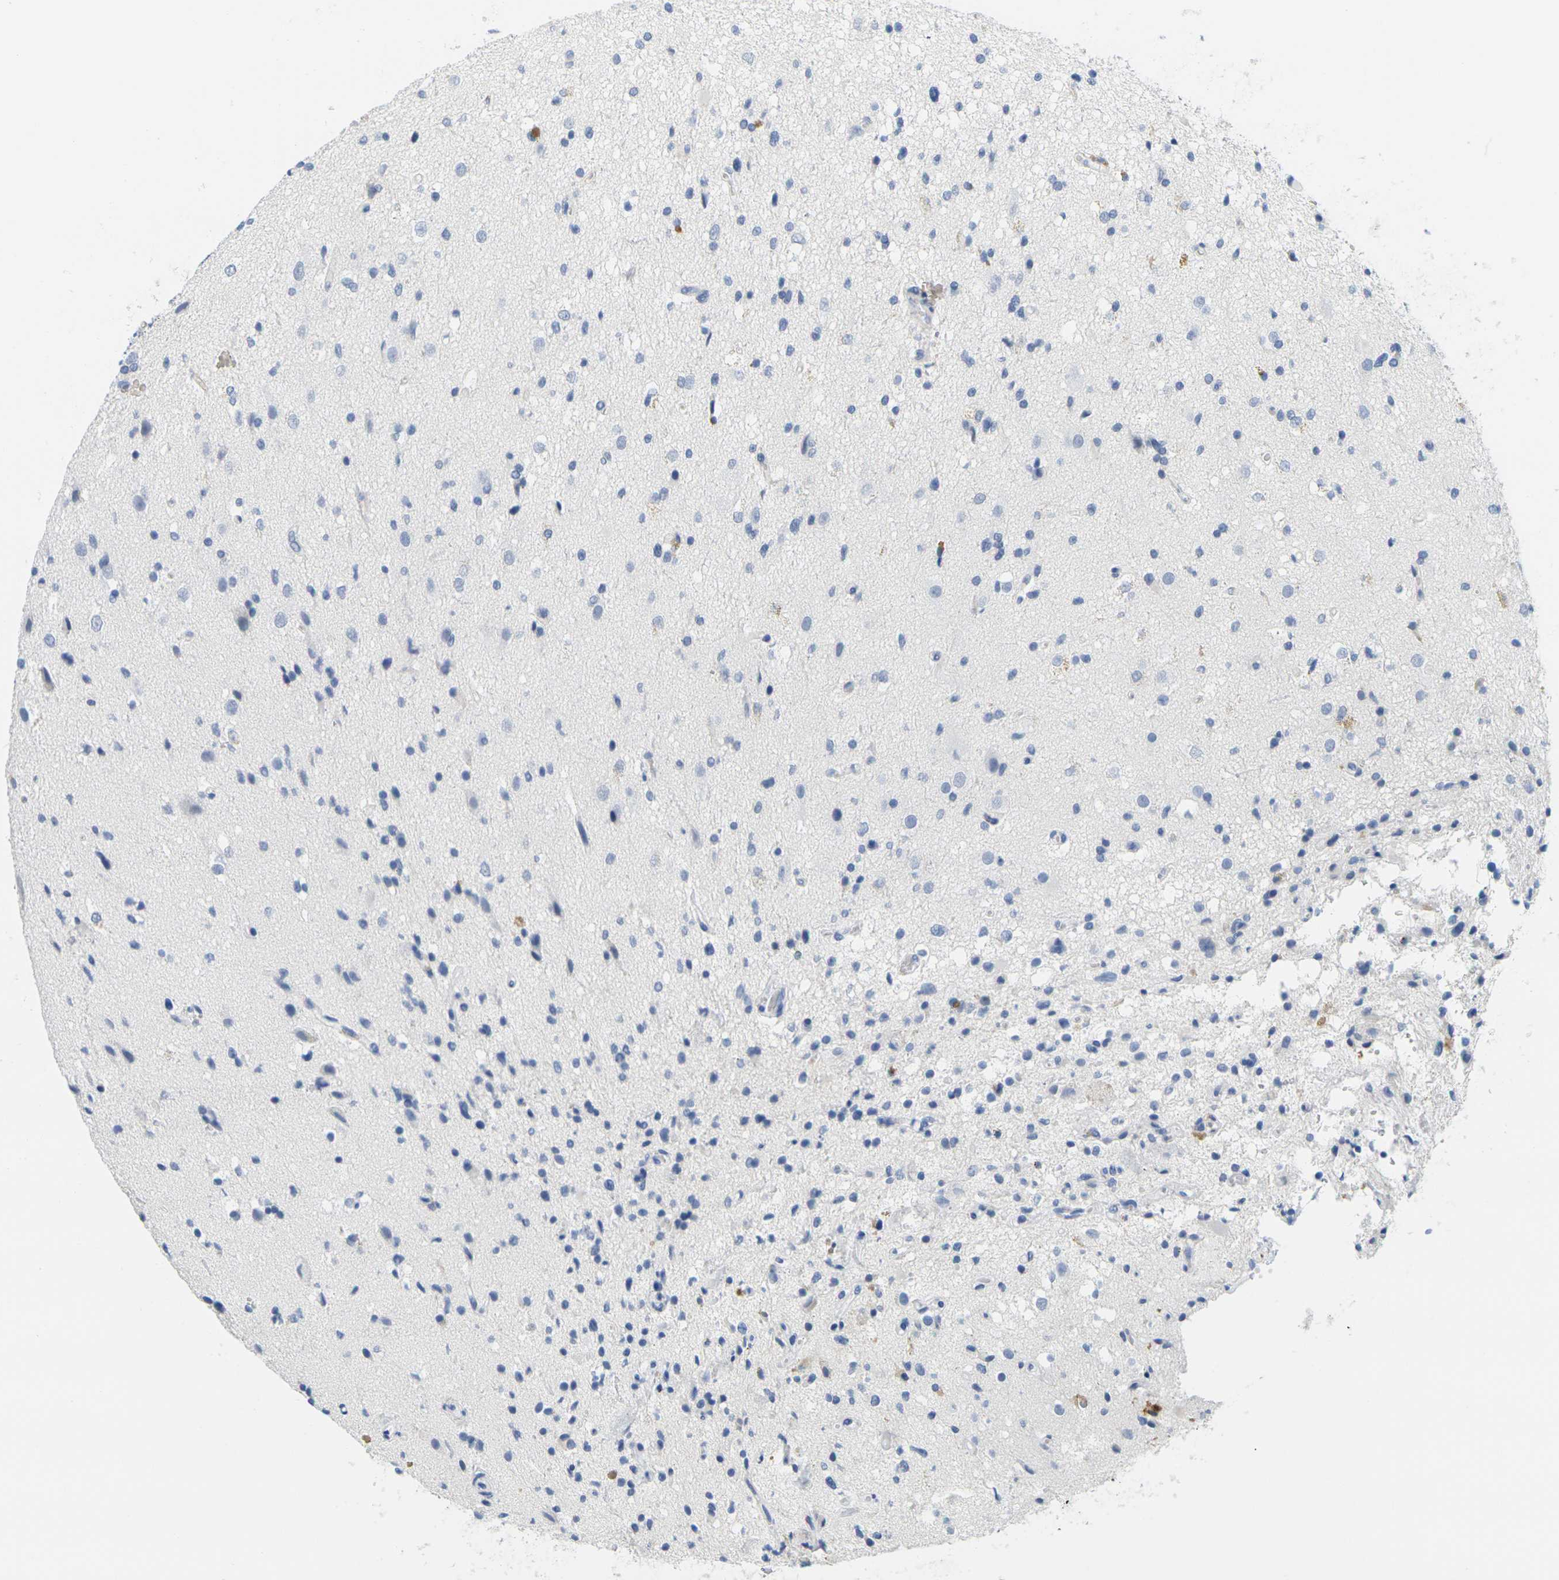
{"staining": {"intensity": "negative", "quantity": "none", "location": "none"}, "tissue": "glioma", "cell_type": "Tumor cells", "image_type": "cancer", "snomed": [{"axis": "morphology", "description": "Glioma, malignant, High grade"}, {"axis": "topography", "description": "Brain"}], "caption": "The image shows no significant expression in tumor cells of glioma.", "gene": "HLA-DOB", "patient": {"sex": "male", "age": 33}}